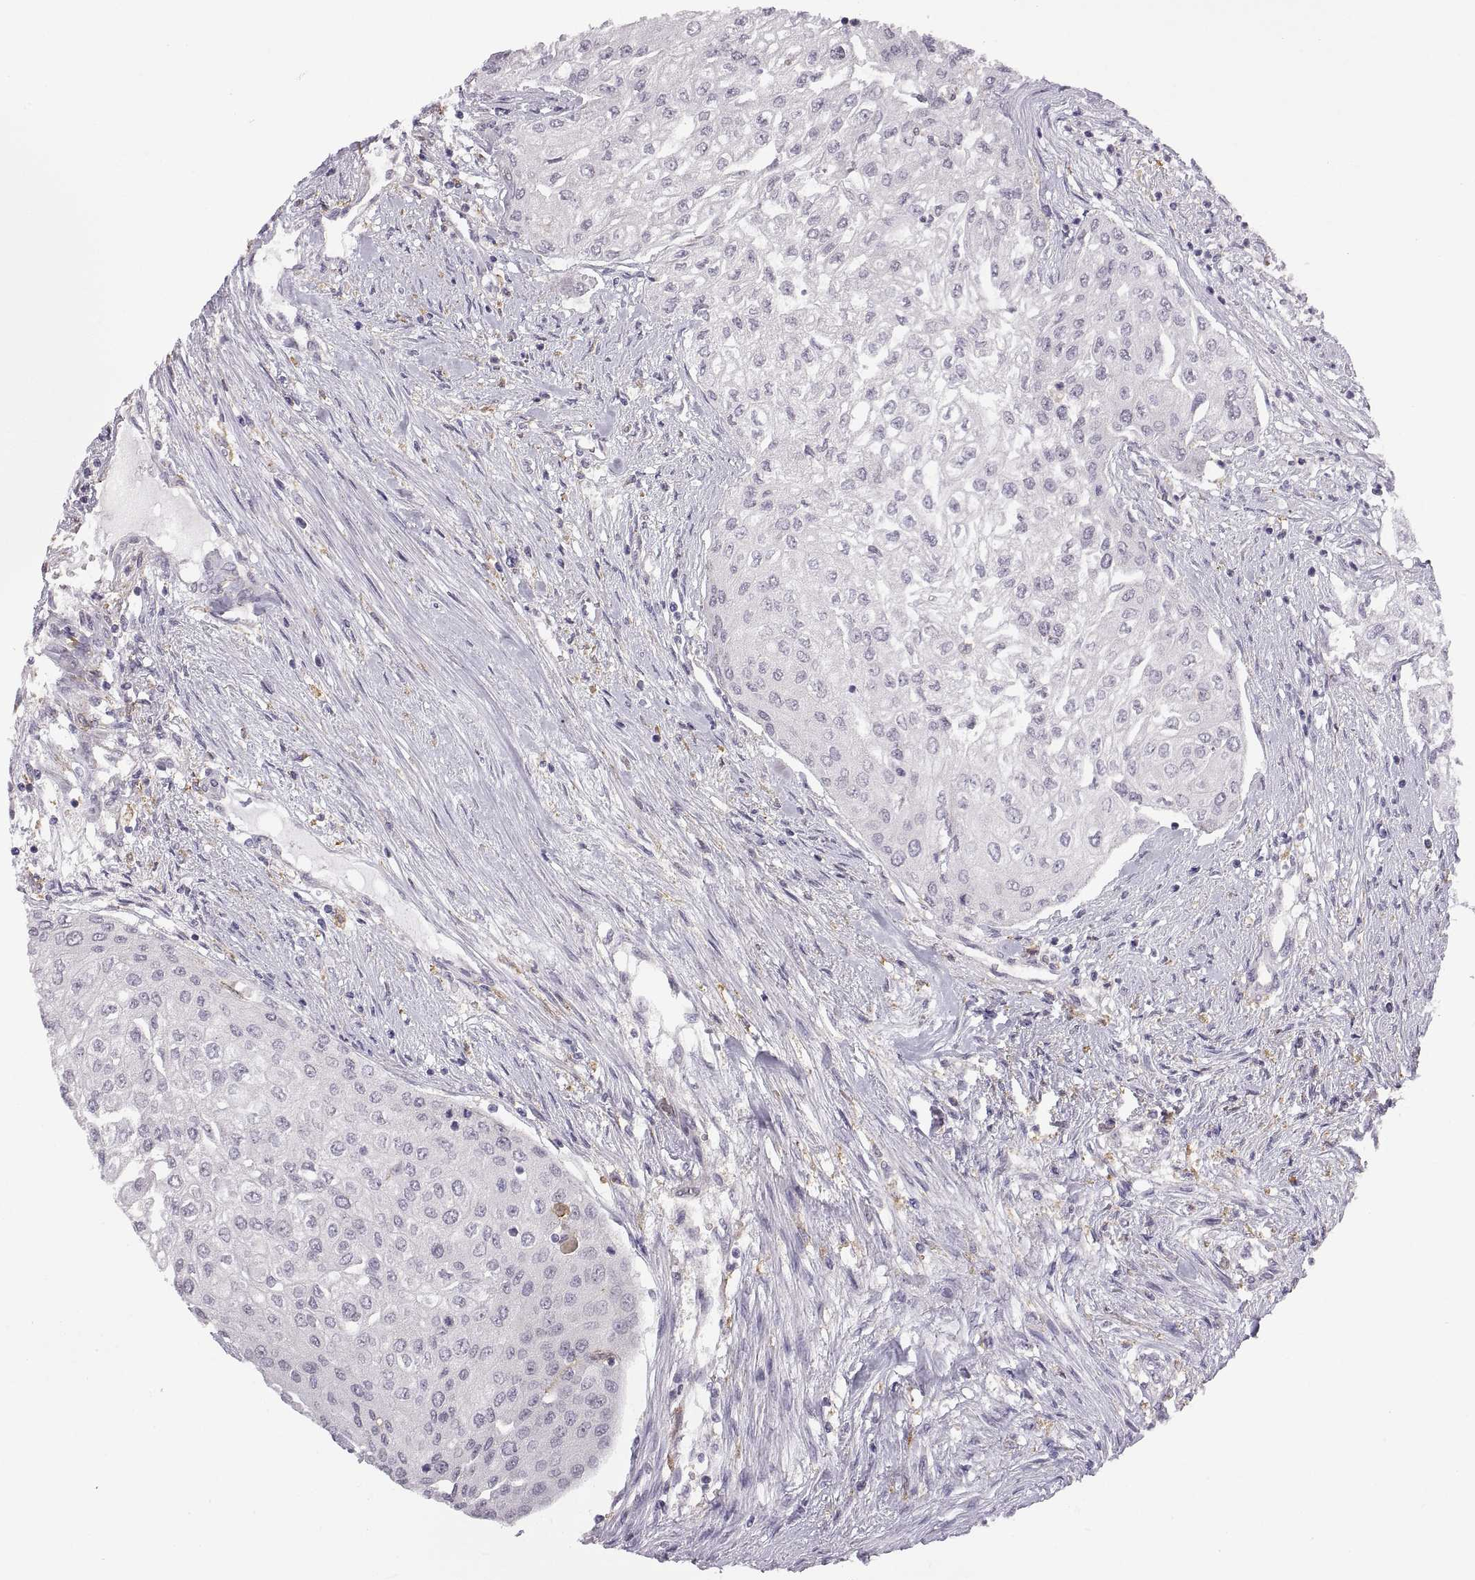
{"staining": {"intensity": "negative", "quantity": "none", "location": "none"}, "tissue": "urothelial cancer", "cell_type": "Tumor cells", "image_type": "cancer", "snomed": [{"axis": "morphology", "description": "Urothelial carcinoma, High grade"}, {"axis": "topography", "description": "Urinary bladder"}], "caption": "A photomicrograph of urothelial carcinoma (high-grade) stained for a protein displays no brown staining in tumor cells.", "gene": "MEIOC", "patient": {"sex": "male", "age": 62}}